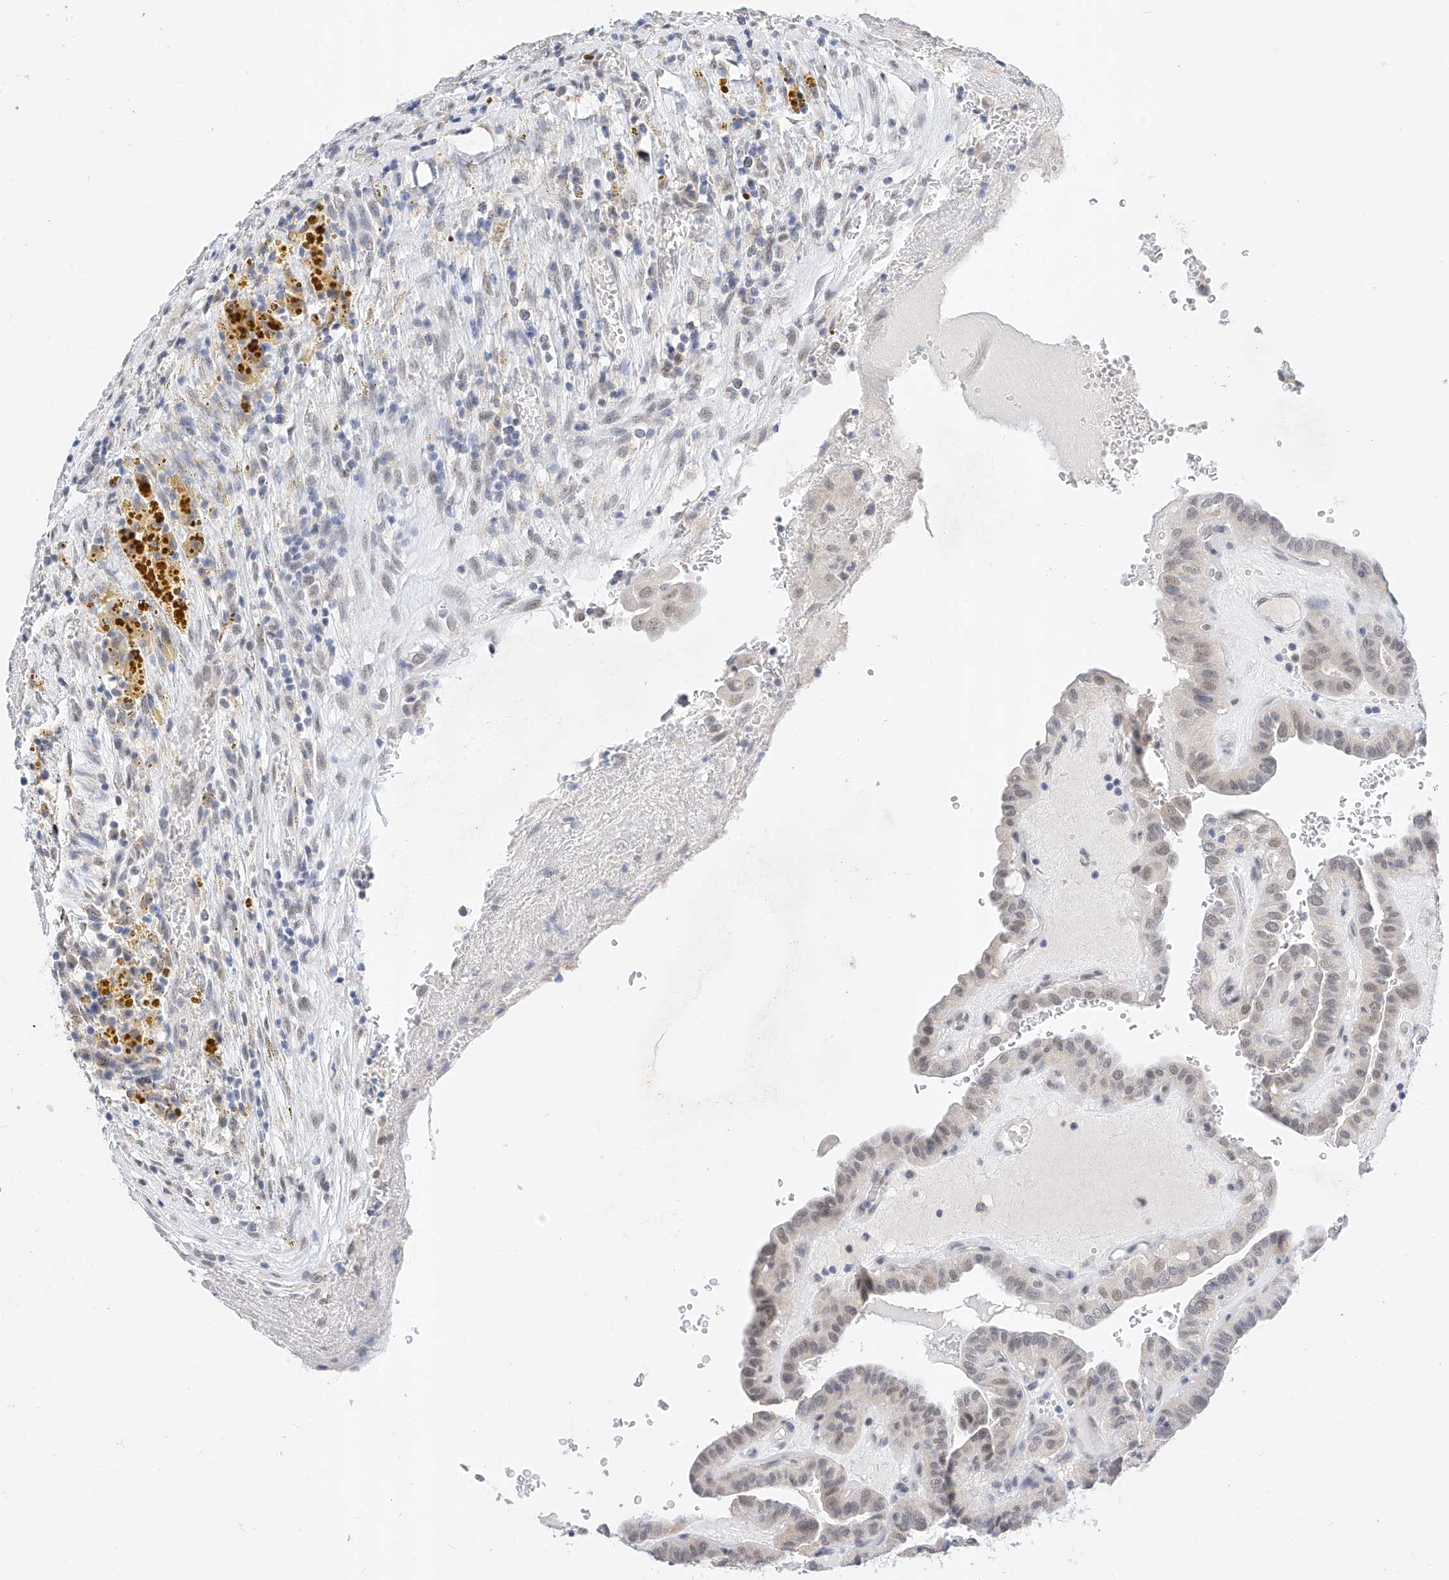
{"staining": {"intensity": "weak", "quantity": "25%-75%", "location": "nuclear"}, "tissue": "thyroid cancer", "cell_type": "Tumor cells", "image_type": "cancer", "snomed": [{"axis": "morphology", "description": "Papillary adenocarcinoma, NOS"}, {"axis": "topography", "description": "Thyroid gland"}], "caption": "Papillary adenocarcinoma (thyroid) stained with a brown dye exhibits weak nuclear positive staining in about 25%-75% of tumor cells.", "gene": "KCNJ1", "patient": {"sex": "male", "age": 77}}